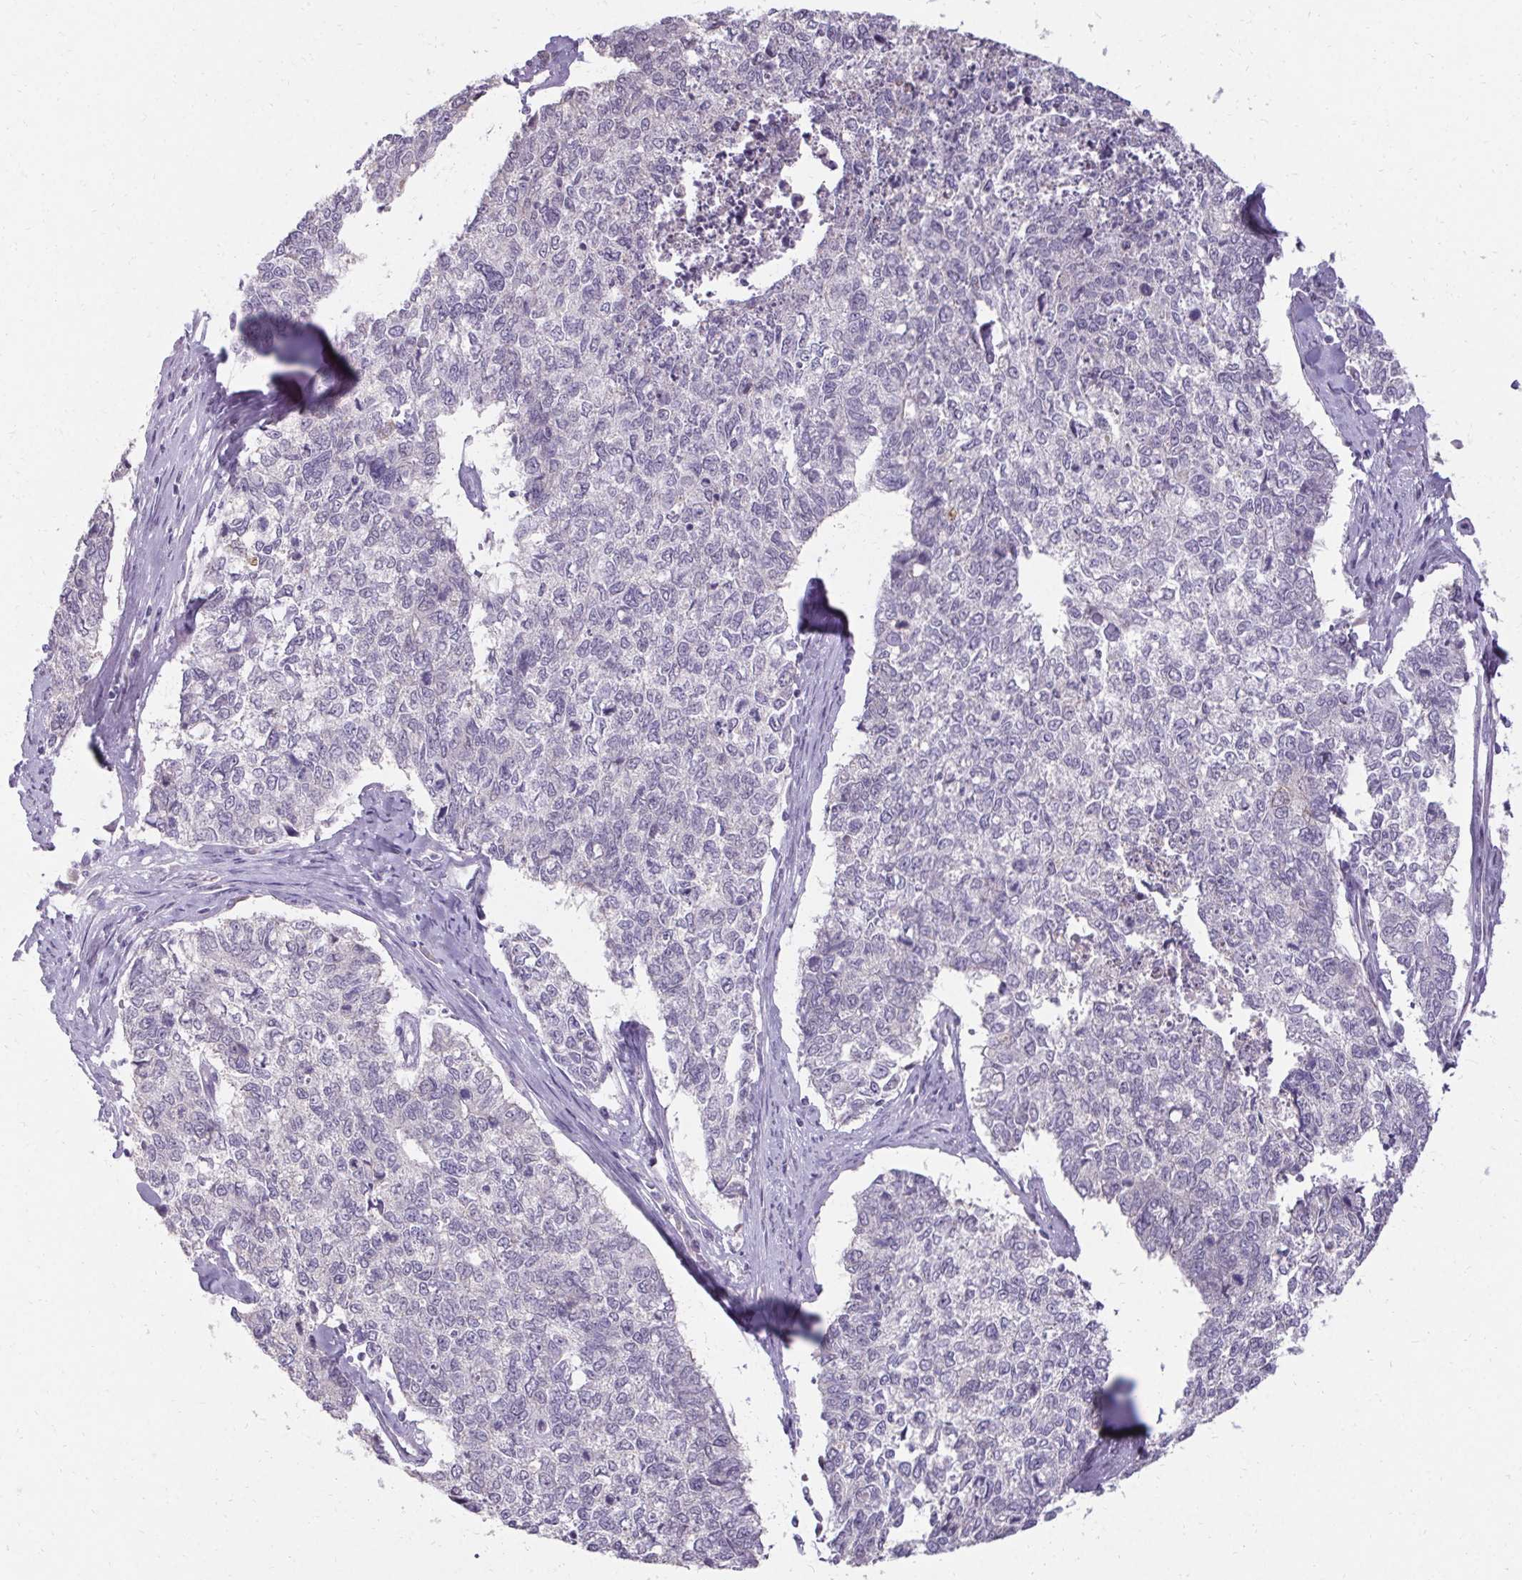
{"staining": {"intensity": "negative", "quantity": "none", "location": "none"}, "tissue": "cervical cancer", "cell_type": "Tumor cells", "image_type": "cancer", "snomed": [{"axis": "morphology", "description": "Adenocarcinoma, NOS"}, {"axis": "topography", "description": "Cervix"}], "caption": "Adenocarcinoma (cervical) was stained to show a protein in brown. There is no significant staining in tumor cells.", "gene": "HSD17B3", "patient": {"sex": "female", "age": 63}}